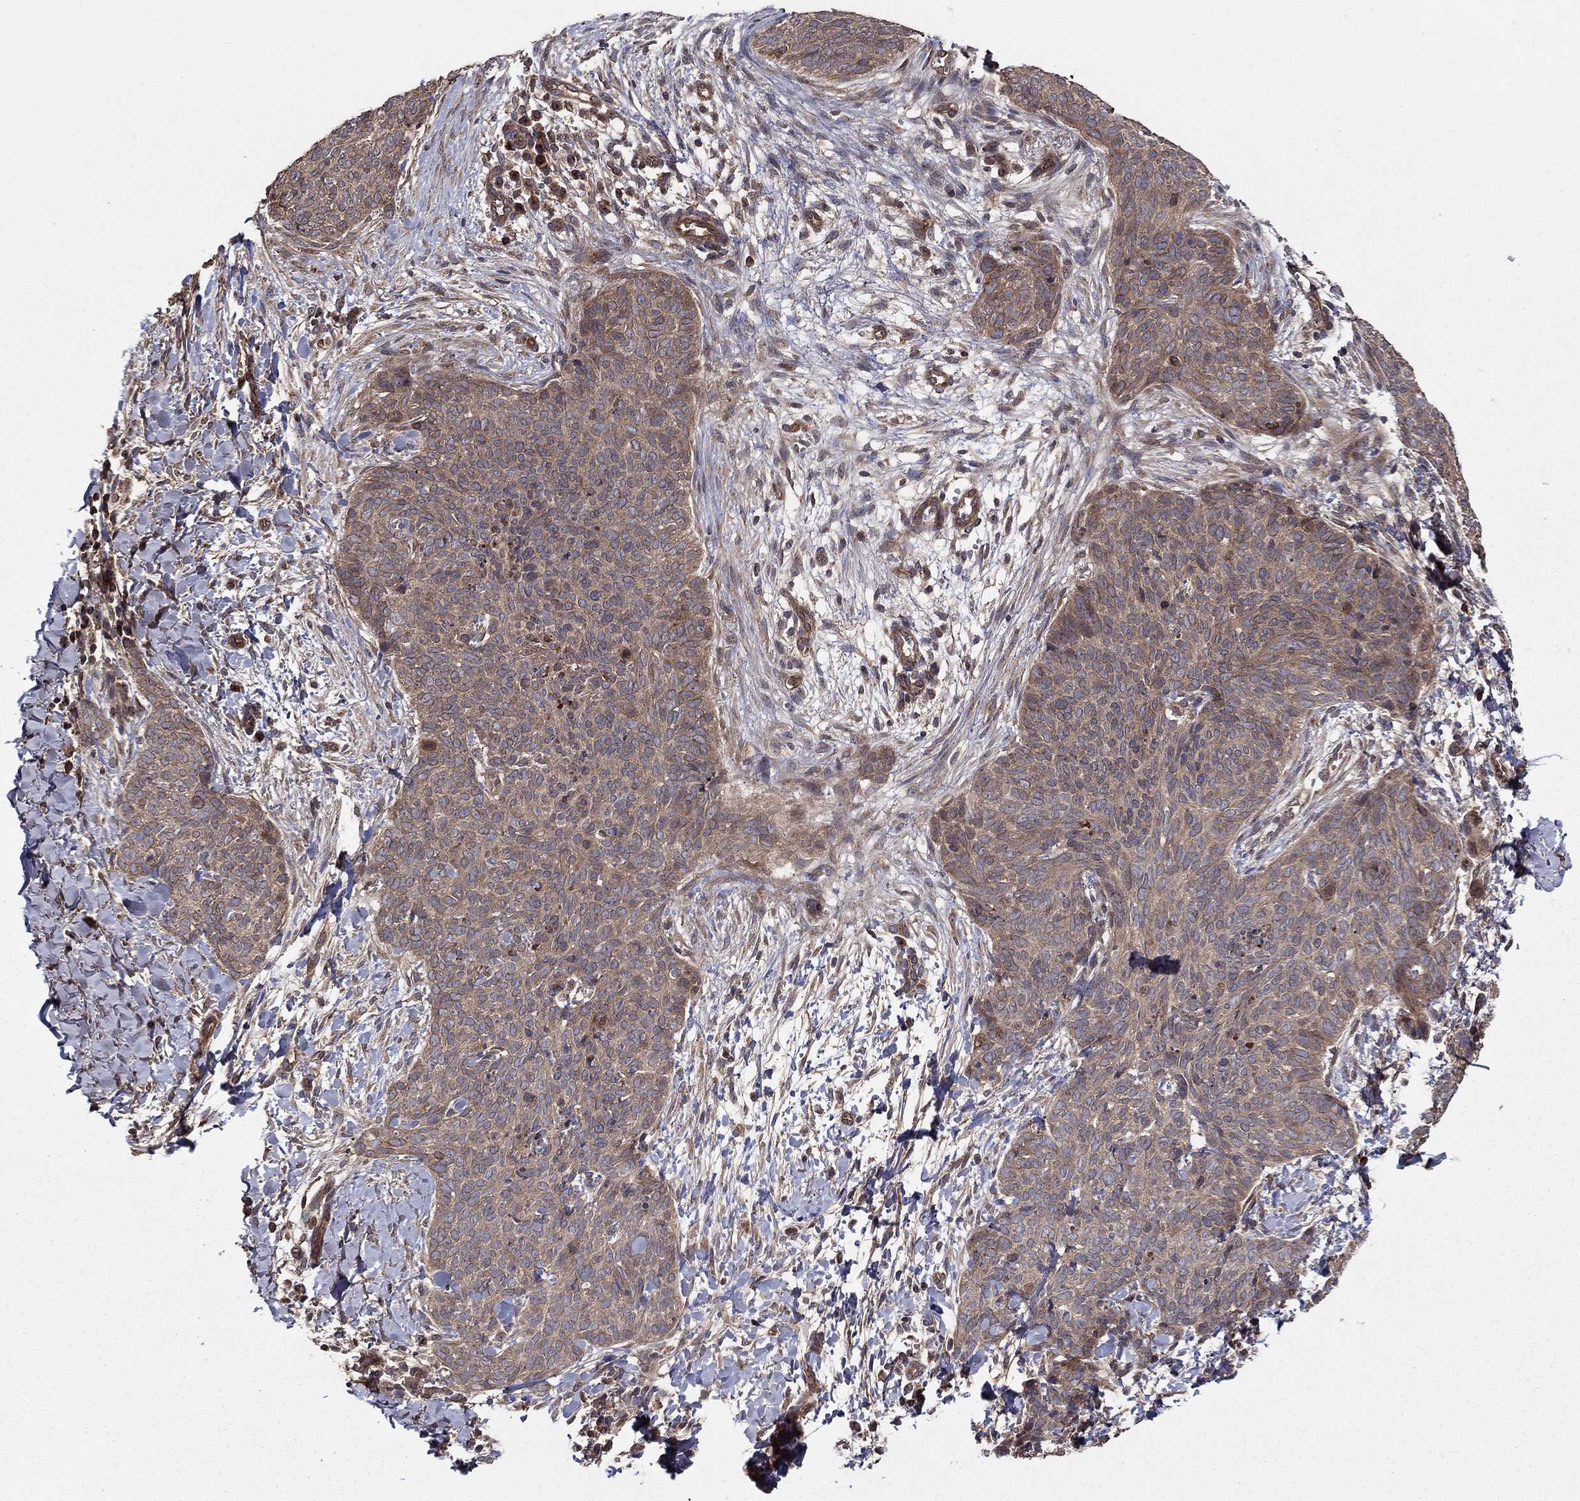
{"staining": {"intensity": "weak", "quantity": ">75%", "location": "cytoplasmic/membranous"}, "tissue": "skin cancer", "cell_type": "Tumor cells", "image_type": "cancer", "snomed": [{"axis": "morphology", "description": "Basal cell carcinoma"}, {"axis": "topography", "description": "Skin"}], "caption": "A brown stain labels weak cytoplasmic/membranous expression of a protein in skin cancer (basal cell carcinoma) tumor cells.", "gene": "BMERB1", "patient": {"sex": "male", "age": 64}}